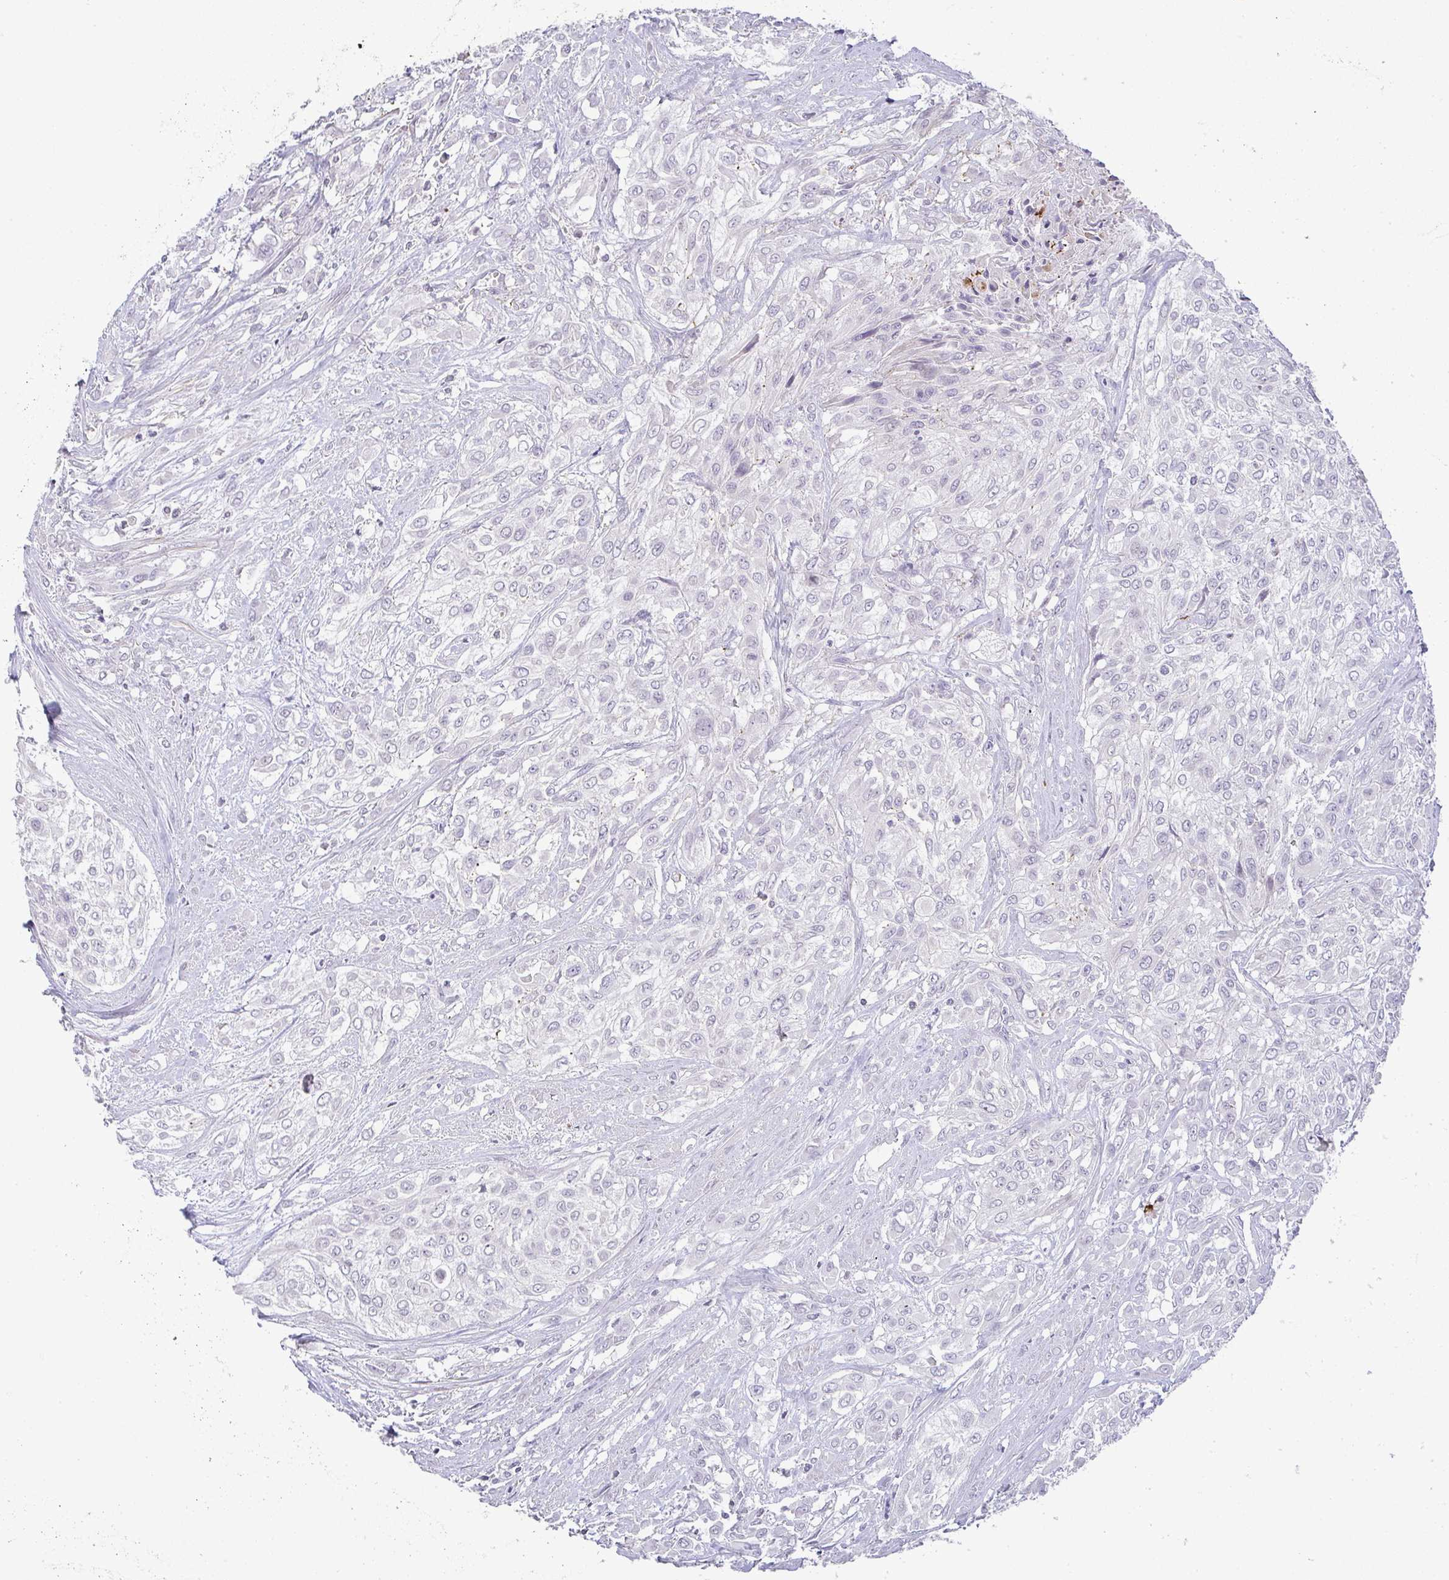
{"staining": {"intensity": "negative", "quantity": "none", "location": "none"}, "tissue": "urothelial cancer", "cell_type": "Tumor cells", "image_type": "cancer", "snomed": [{"axis": "morphology", "description": "Urothelial carcinoma, High grade"}, {"axis": "topography", "description": "Urinary bladder"}], "caption": "Photomicrograph shows no protein staining in tumor cells of high-grade urothelial carcinoma tissue. Brightfield microscopy of IHC stained with DAB (brown) and hematoxylin (blue), captured at high magnification.", "gene": "CACNA1S", "patient": {"sex": "male", "age": 57}}